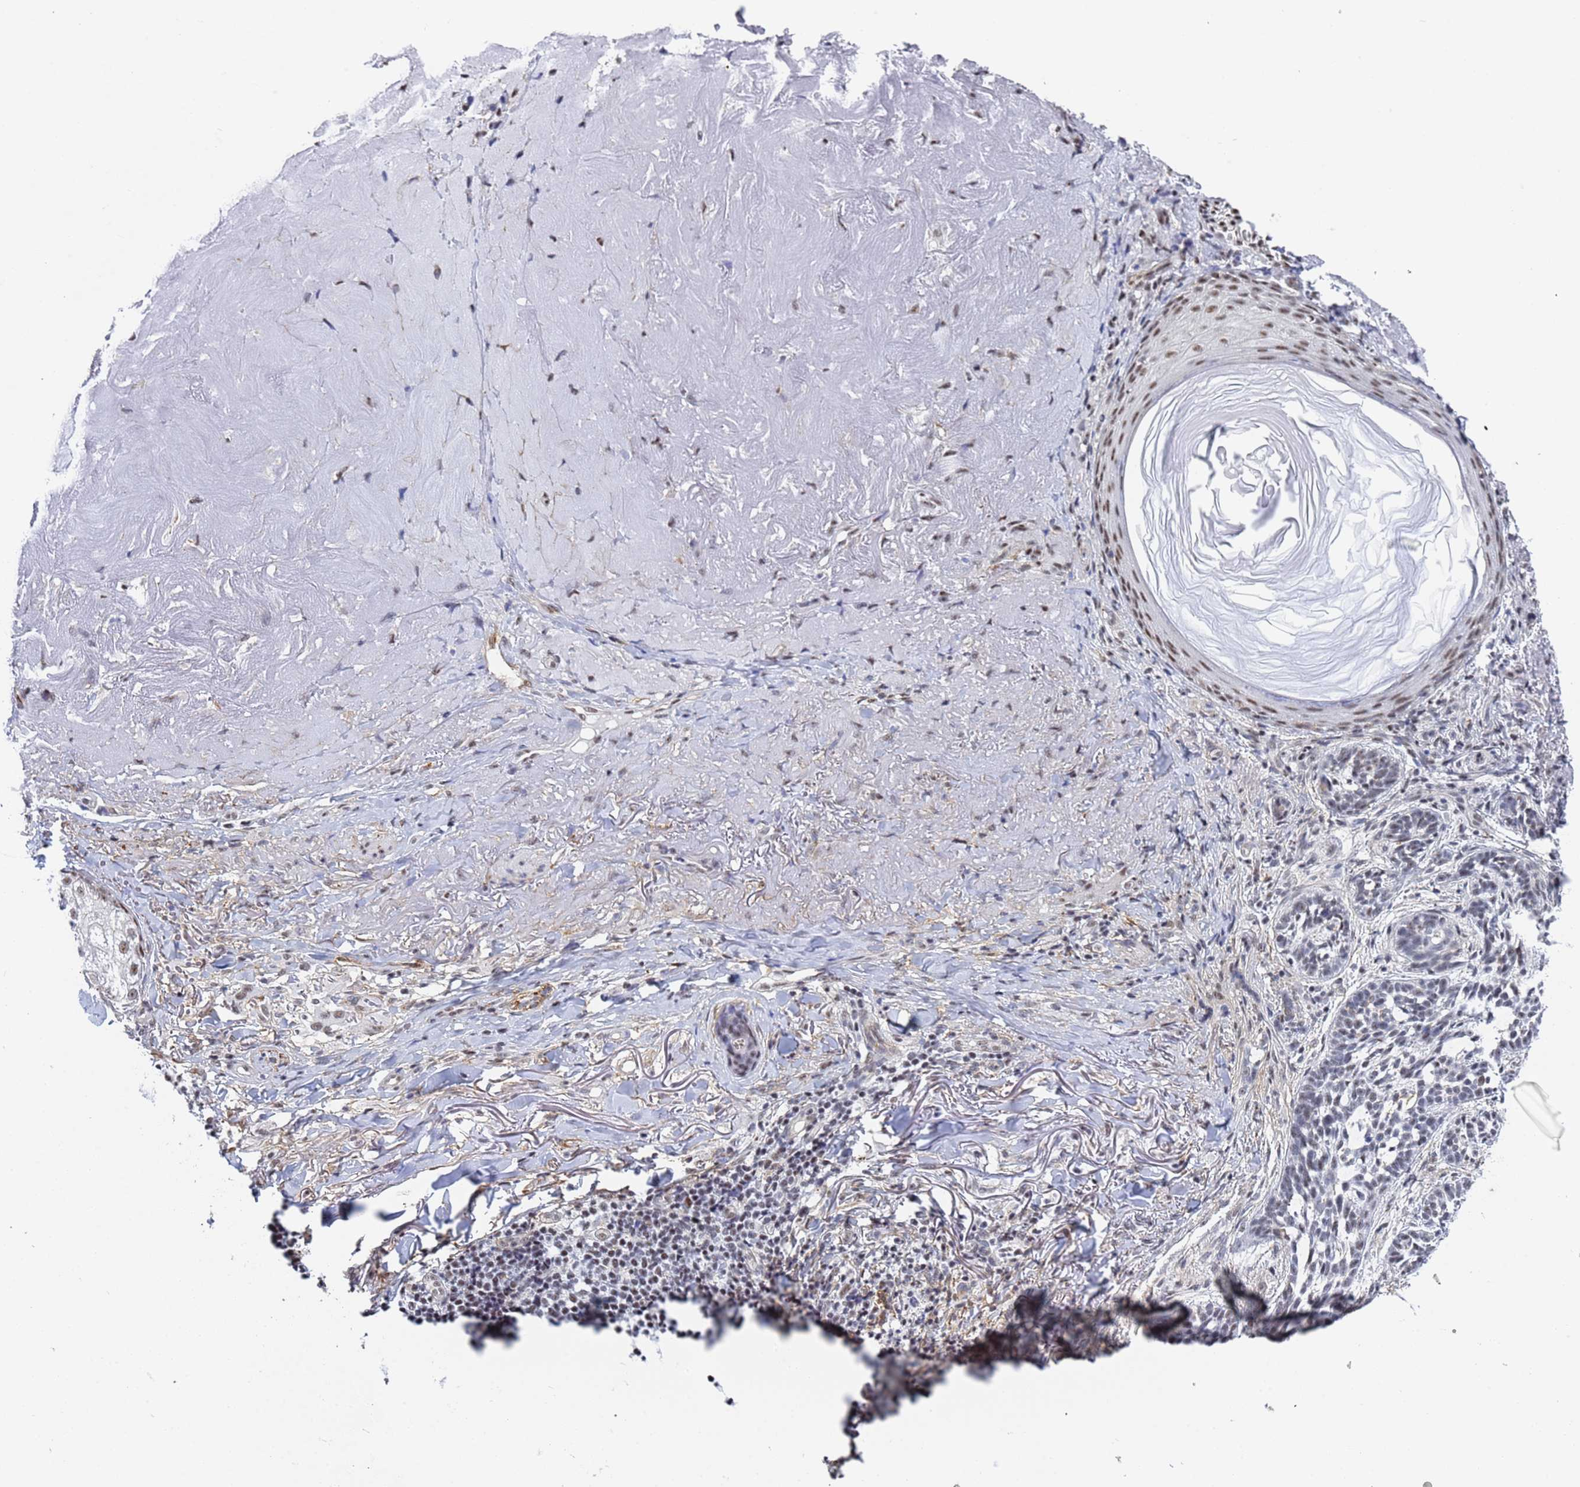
{"staining": {"intensity": "negative", "quantity": "none", "location": "none"}, "tissue": "skin cancer", "cell_type": "Tumor cells", "image_type": "cancer", "snomed": [{"axis": "morphology", "description": "Basal cell carcinoma"}, {"axis": "topography", "description": "Skin"}], "caption": "Protein analysis of skin cancer (basal cell carcinoma) shows no significant expression in tumor cells.", "gene": "PRRT4", "patient": {"sex": "male", "age": 71}}